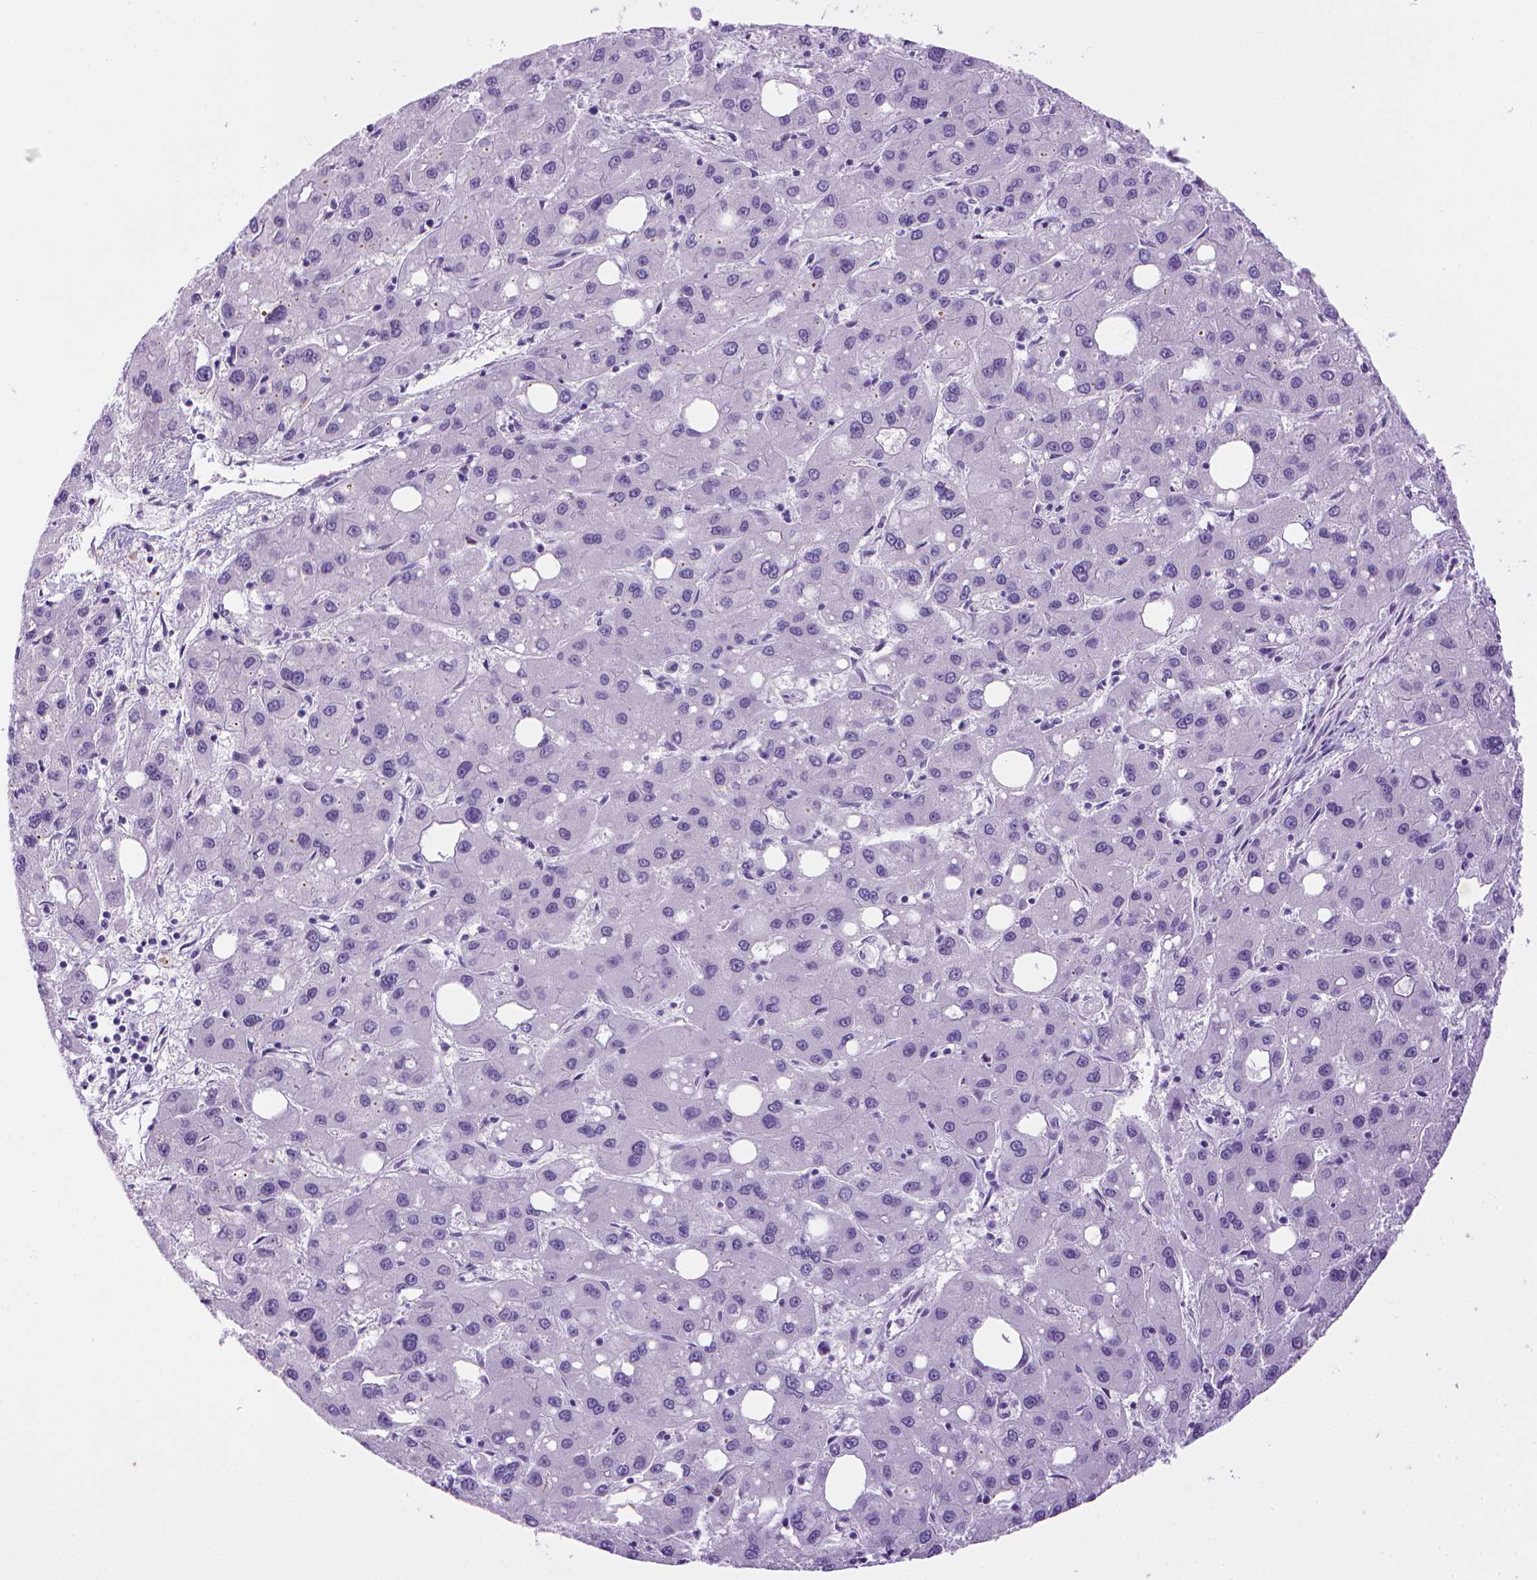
{"staining": {"intensity": "negative", "quantity": "none", "location": "none"}, "tissue": "liver cancer", "cell_type": "Tumor cells", "image_type": "cancer", "snomed": [{"axis": "morphology", "description": "Carcinoma, Hepatocellular, NOS"}, {"axis": "topography", "description": "Liver"}], "caption": "Tumor cells show no significant protein staining in liver cancer (hepatocellular carcinoma).", "gene": "SGCG", "patient": {"sex": "male", "age": 73}}